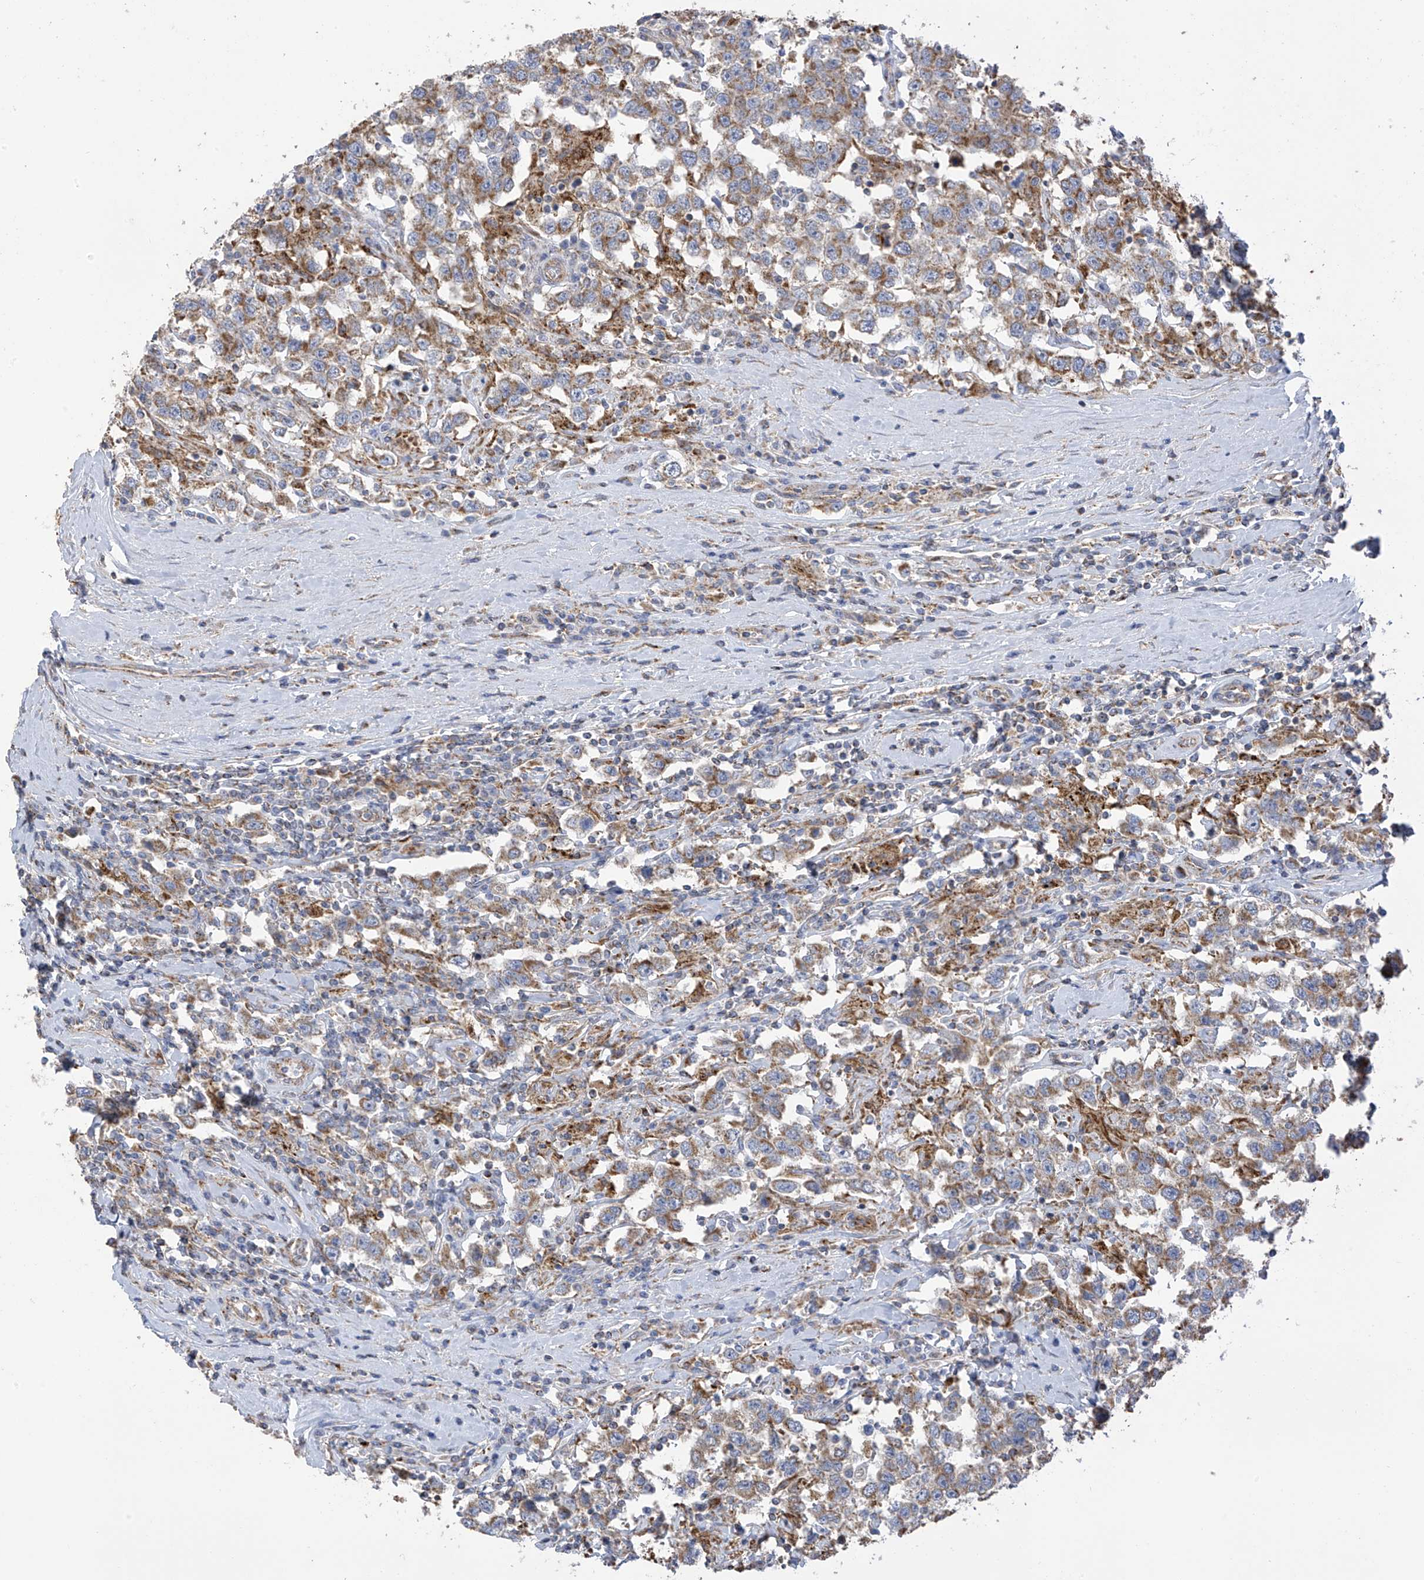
{"staining": {"intensity": "weak", "quantity": ">75%", "location": "cytoplasmic/membranous"}, "tissue": "testis cancer", "cell_type": "Tumor cells", "image_type": "cancer", "snomed": [{"axis": "morphology", "description": "Seminoma, NOS"}, {"axis": "topography", "description": "Testis"}], "caption": "A brown stain highlights weak cytoplasmic/membranous positivity of a protein in human testis seminoma tumor cells.", "gene": "ITM2B", "patient": {"sex": "male", "age": 41}}